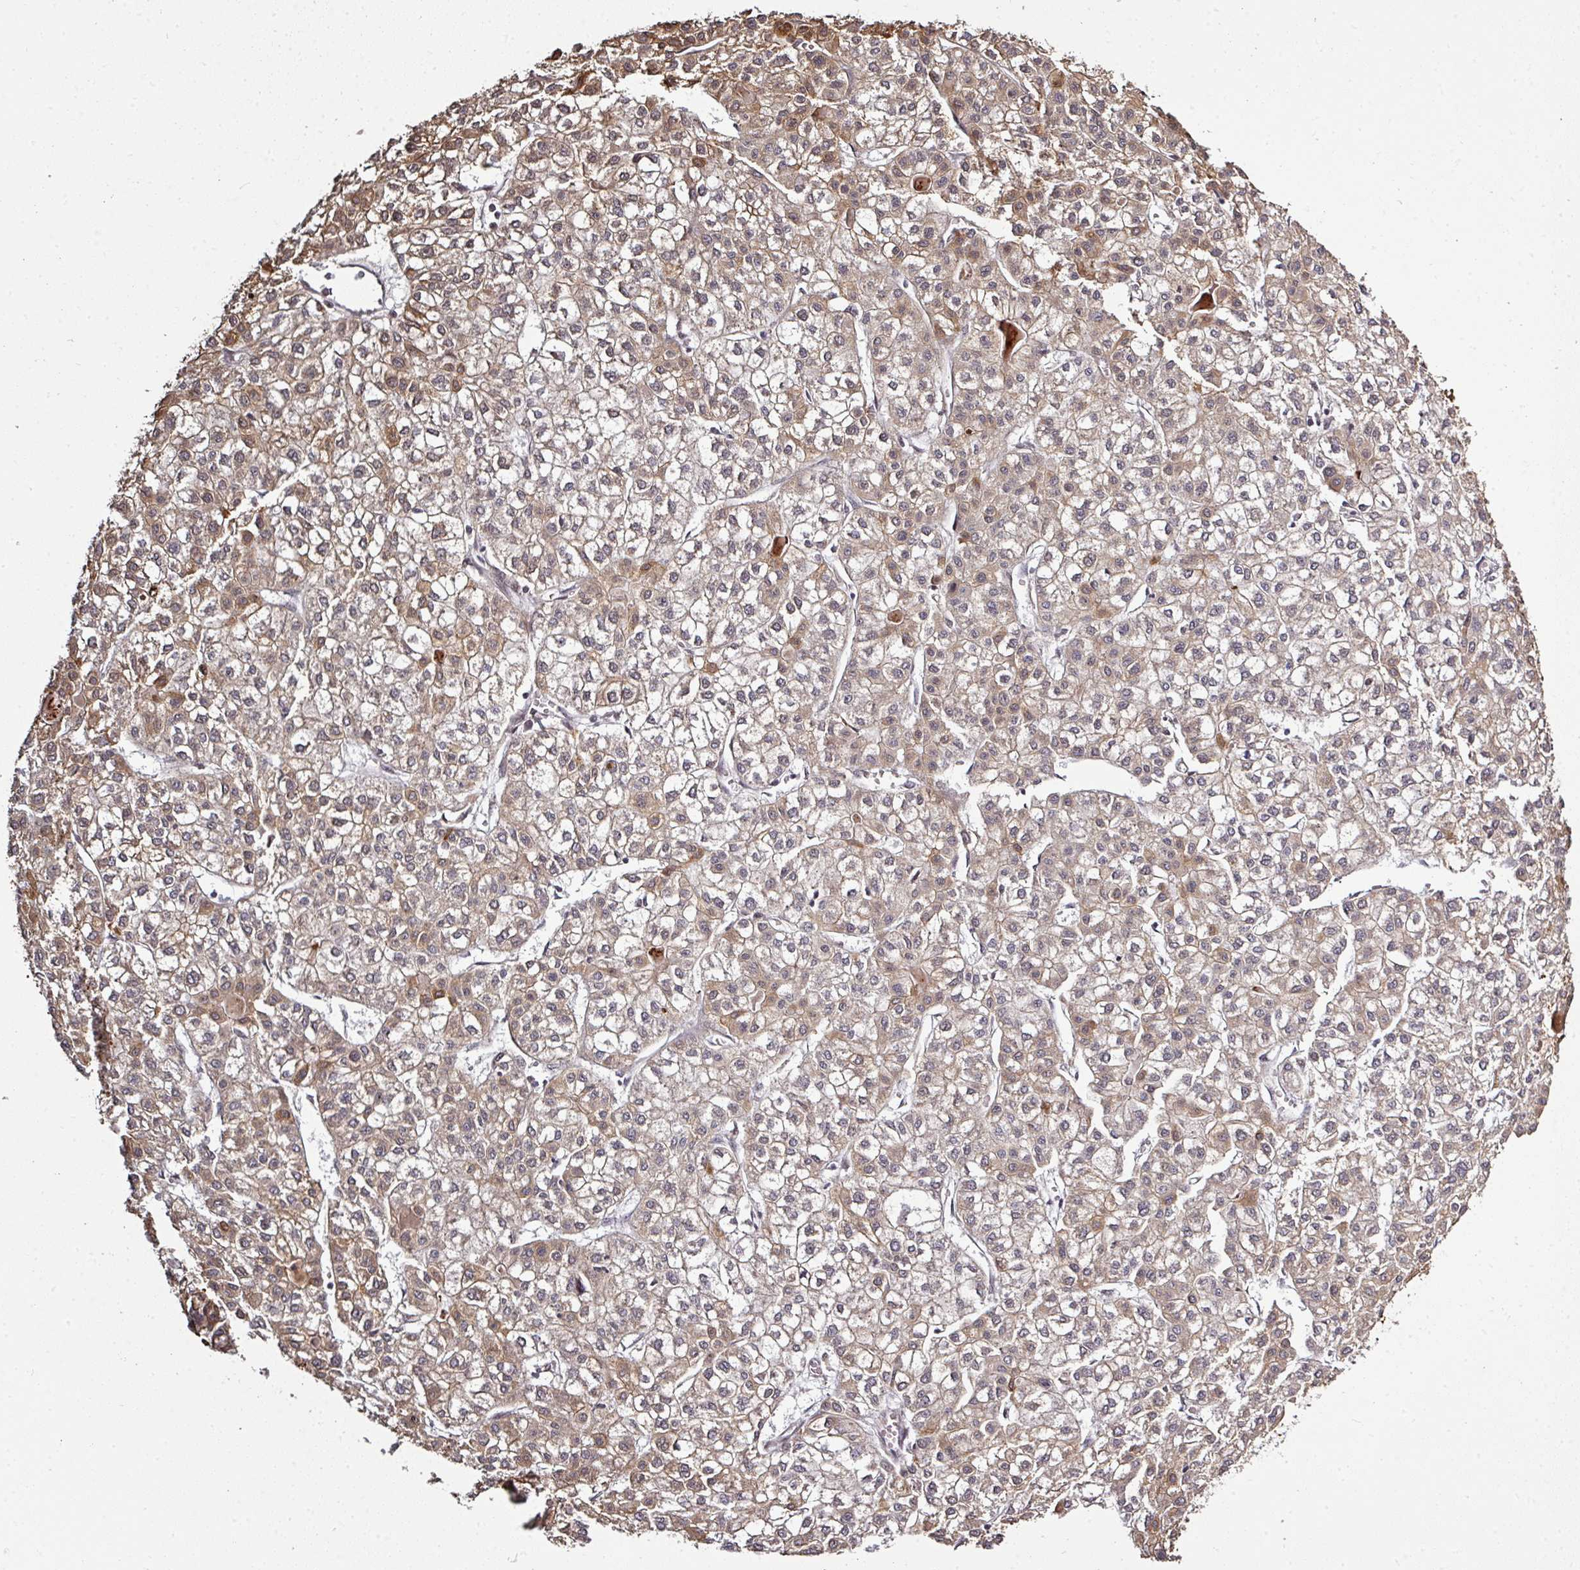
{"staining": {"intensity": "moderate", "quantity": ">75%", "location": "cytoplasmic/membranous"}, "tissue": "liver cancer", "cell_type": "Tumor cells", "image_type": "cancer", "snomed": [{"axis": "morphology", "description": "Carcinoma, Hepatocellular, NOS"}, {"axis": "topography", "description": "Liver"}], "caption": "An immunohistochemistry (IHC) image of tumor tissue is shown. Protein staining in brown highlights moderate cytoplasmic/membranous positivity in liver cancer within tumor cells.", "gene": "GTF2H3", "patient": {"sex": "female", "age": 43}}